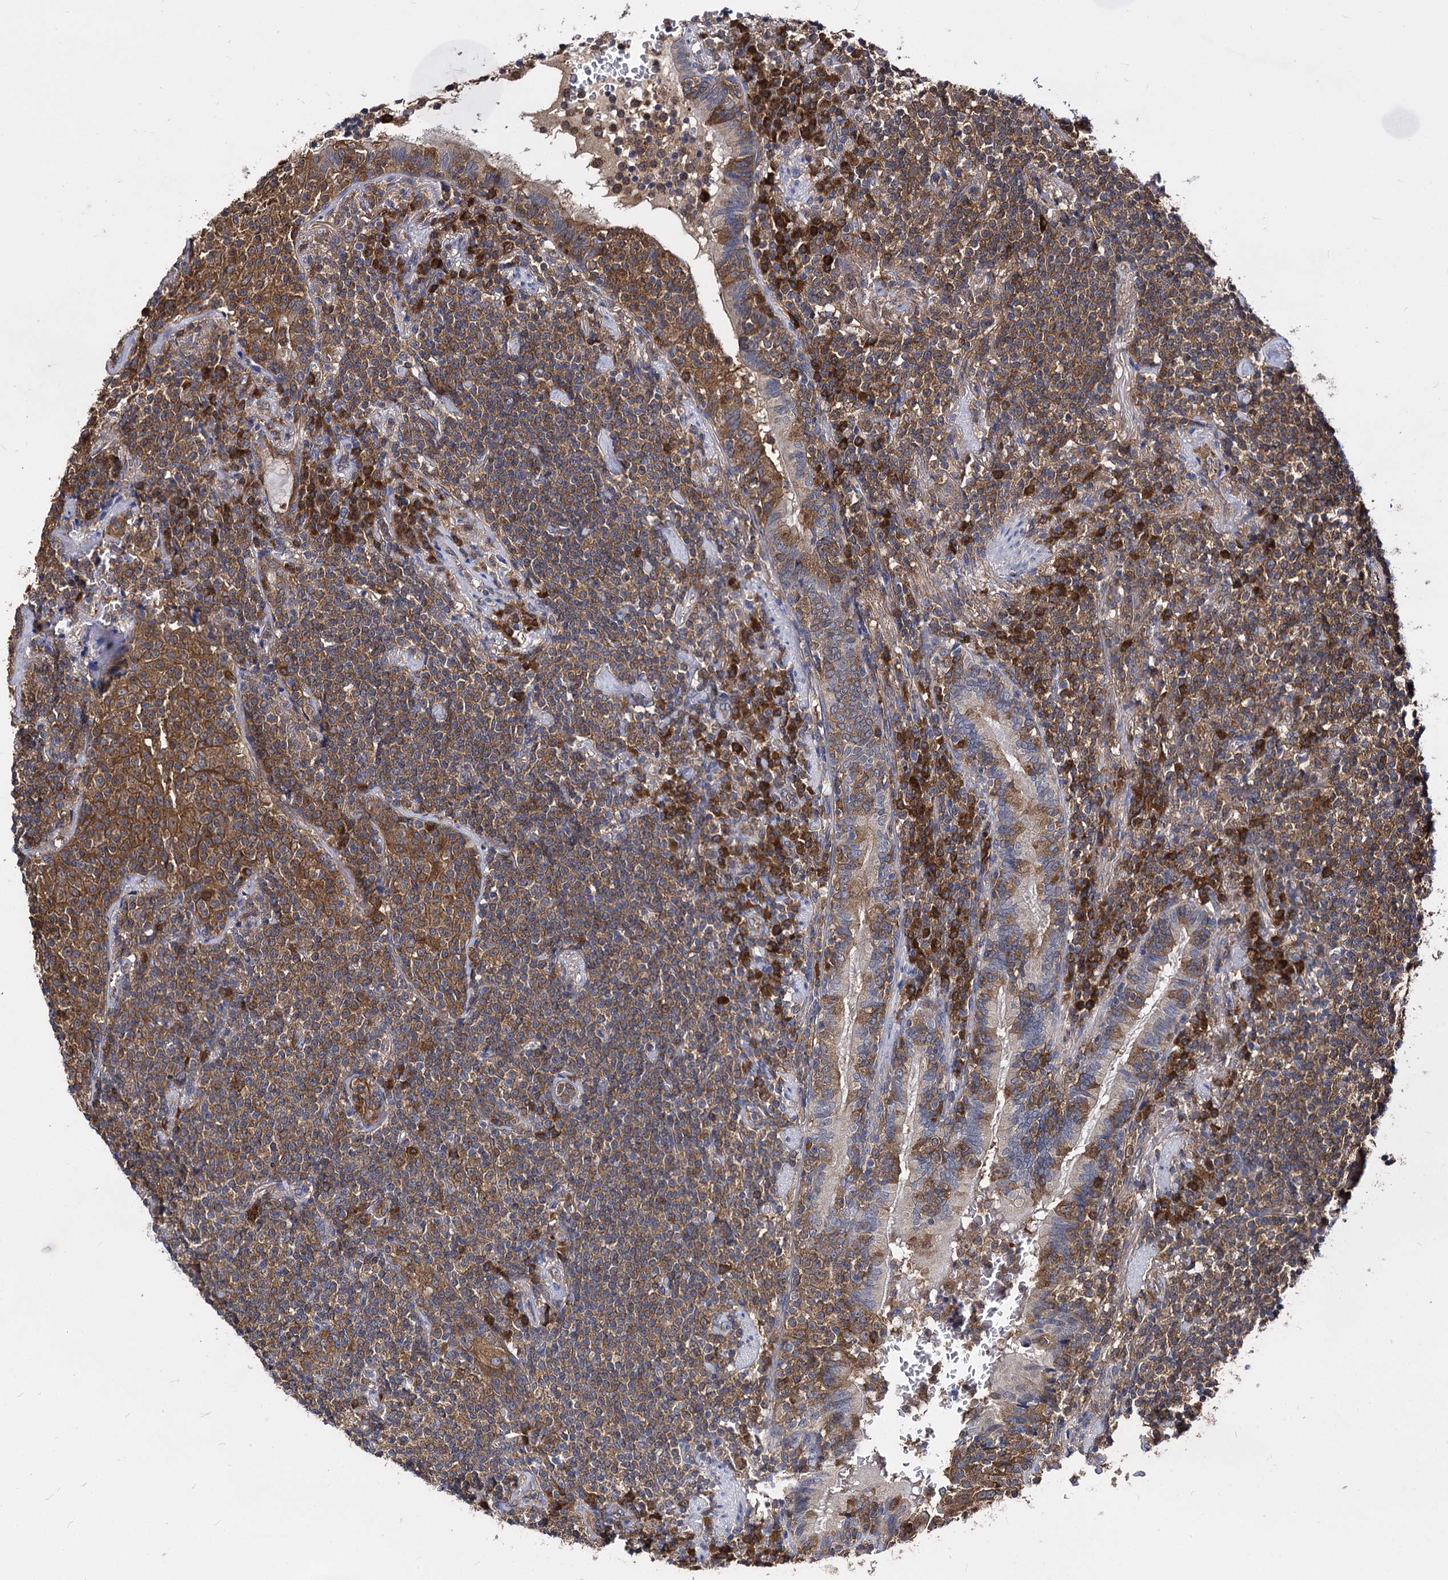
{"staining": {"intensity": "moderate", "quantity": "<25%", "location": "cytoplasmic/membranous"}, "tissue": "lymphoma", "cell_type": "Tumor cells", "image_type": "cancer", "snomed": [{"axis": "morphology", "description": "Malignant lymphoma, non-Hodgkin's type, Low grade"}, {"axis": "topography", "description": "Lung"}], "caption": "DAB (3,3'-diaminobenzidine) immunohistochemical staining of low-grade malignant lymphoma, non-Hodgkin's type displays moderate cytoplasmic/membranous protein expression in about <25% of tumor cells.", "gene": "NME1", "patient": {"sex": "female", "age": 71}}